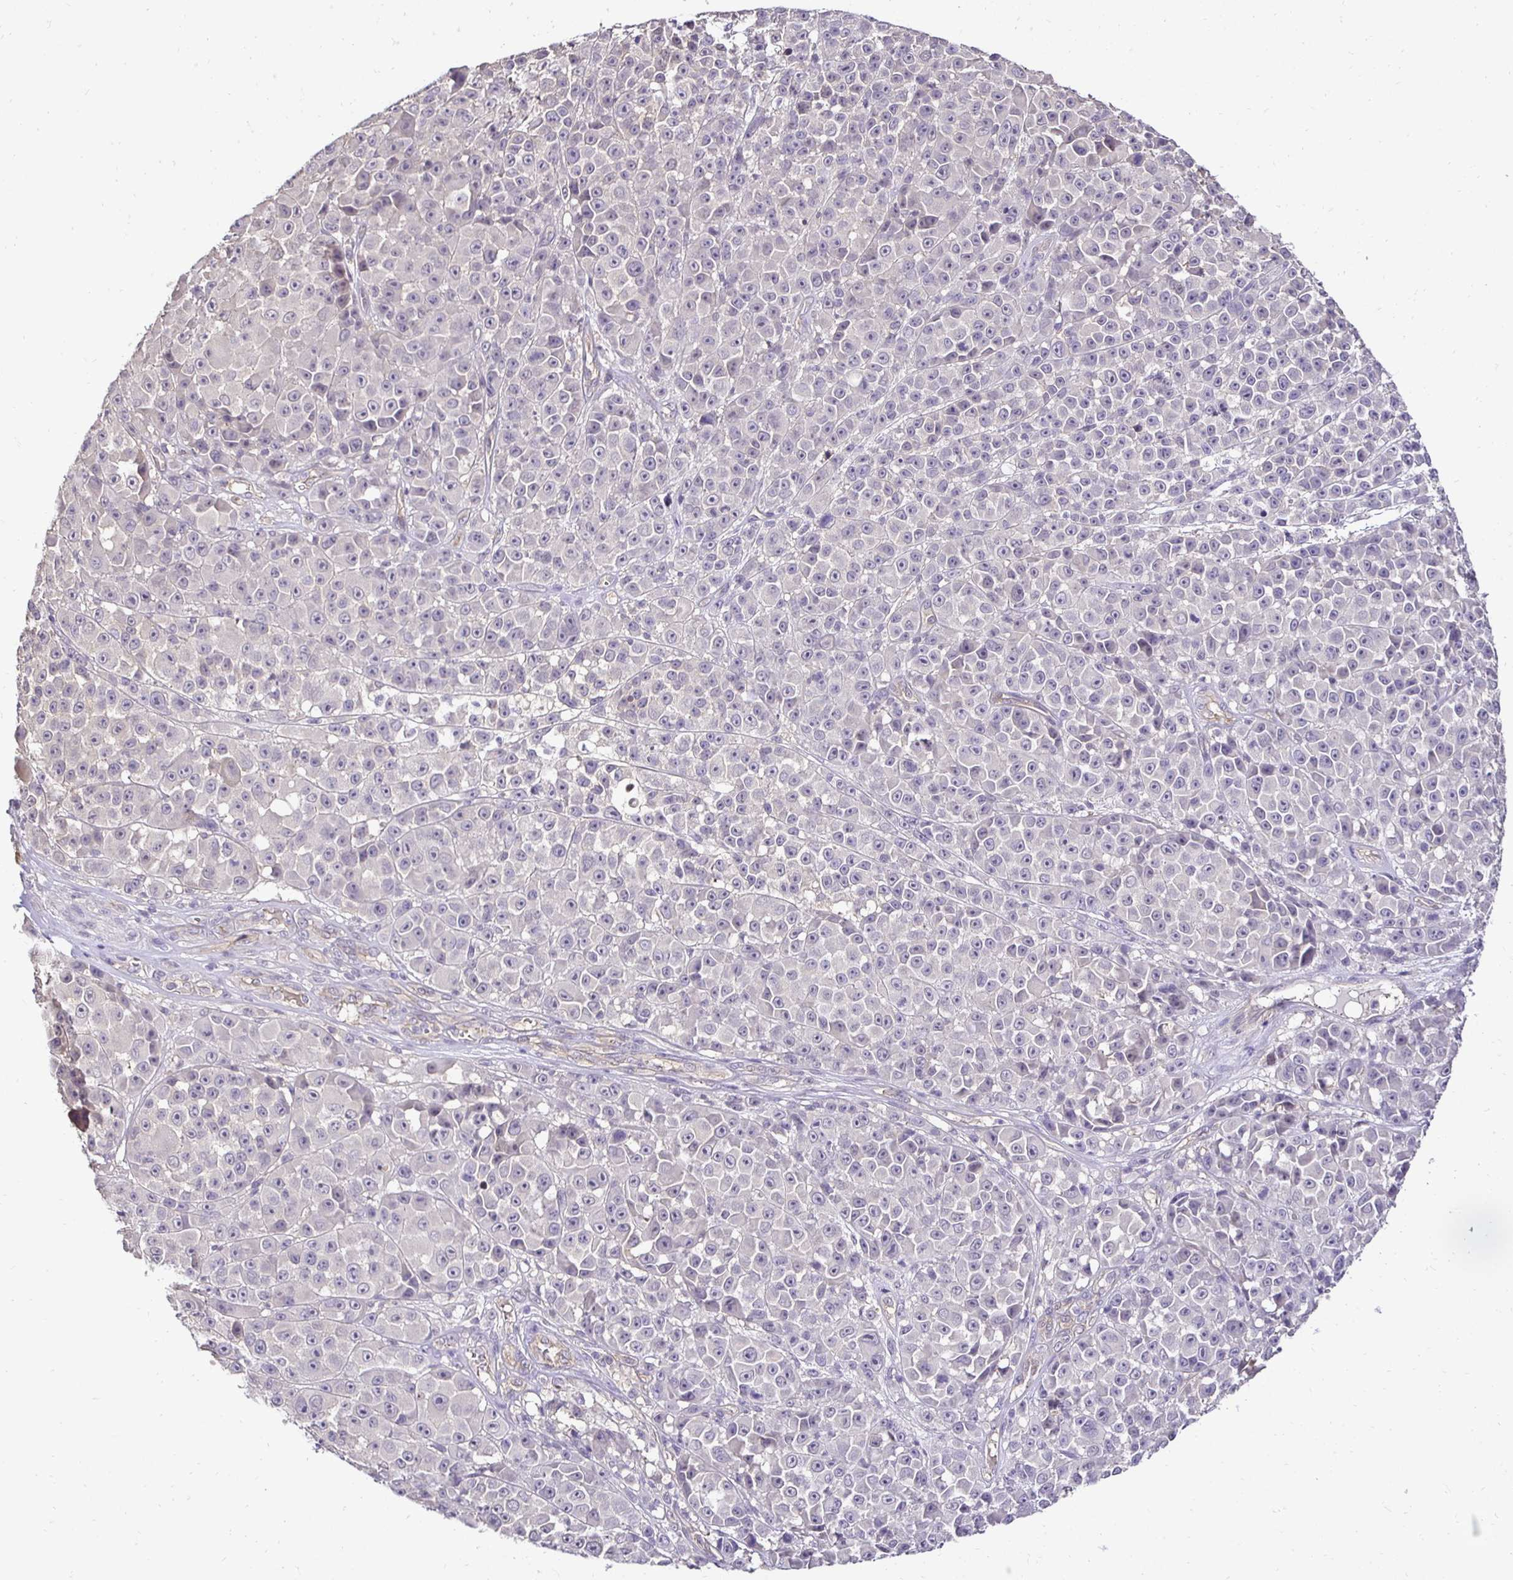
{"staining": {"intensity": "negative", "quantity": "none", "location": "none"}, "tissue": "melanoma", "cell_type": "Tumor cells", "image_type": "cancer", "snomed": [{"axis": "morphology", "description": "Malignant melanoma, NOS"}, {"axis": "topography", "description": "Skin"}, {"axis": "topography", "description": "Skin of back"}], "caption": "Tumor cells show no significant positivity in malignant melanoma. (DAB (3,3'-diaminobenzidine) immunohistochemistry visualized using brightfield microscopy, high magnification).", "gene": "SLC9A1", "patient": {"sex": "male", "age": 91}}